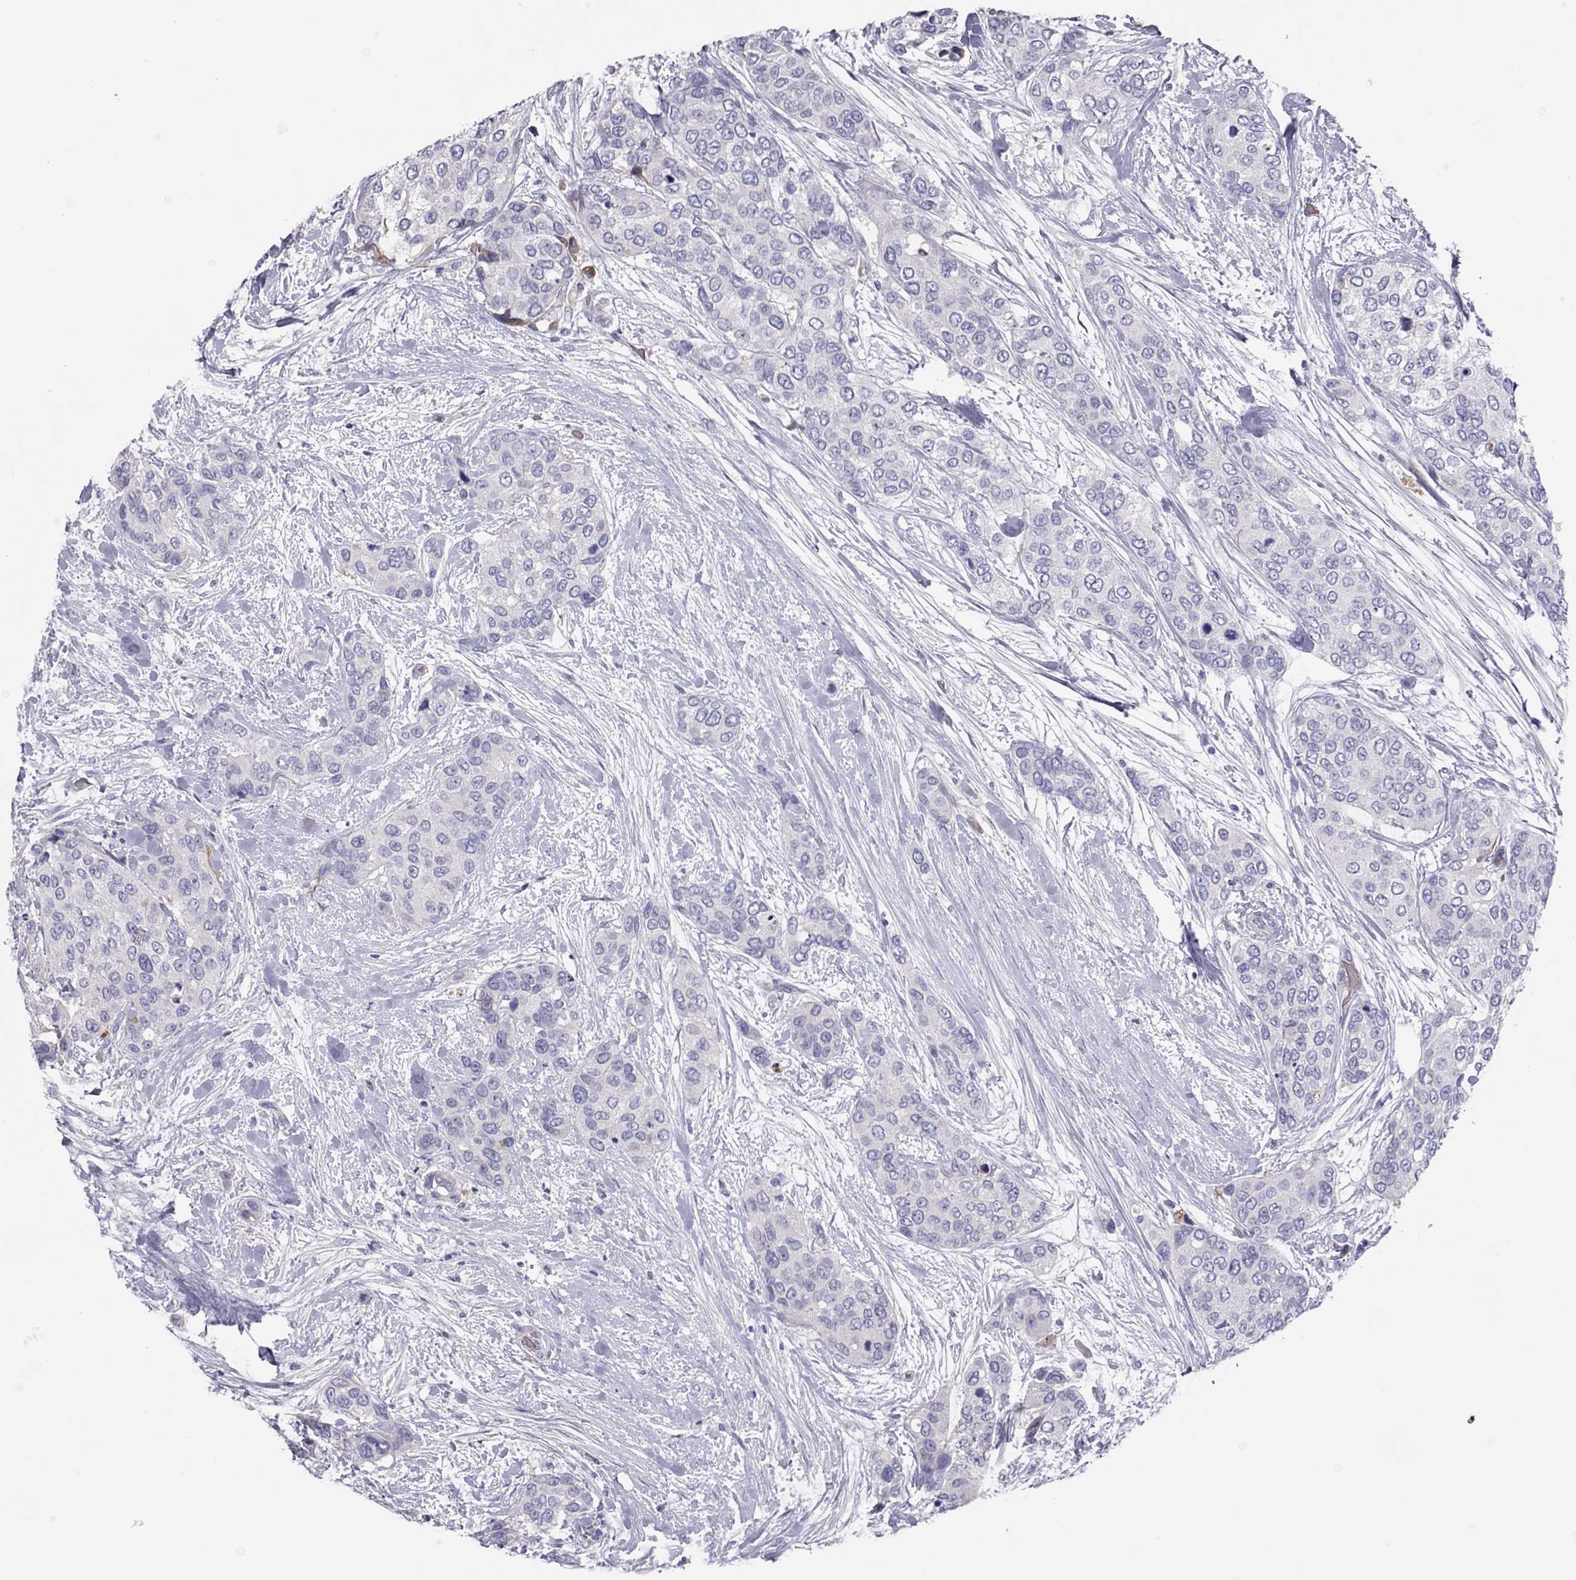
{"staining": {"intensity": "negative", "quantity": "none", "location": "none"}, "tissue": "urothelial cancer", "cell_type": "Tumor cells", "image_type": "cancer", "snomed": [{"axis": "morphology", "description": "Urothelial carcinoma, High grade"}, {"axis": "topography", "description": "Urinary bladder"}], "caption": "An immunohistochemistry (IHC) micrograph of urothelial carcinoma (high-grade) is shown. There is no staining in tumor cells of urothelial carcinoma (high-grade).", "gene": "RHD", "patient": {"sex": "male", "age": 77}}